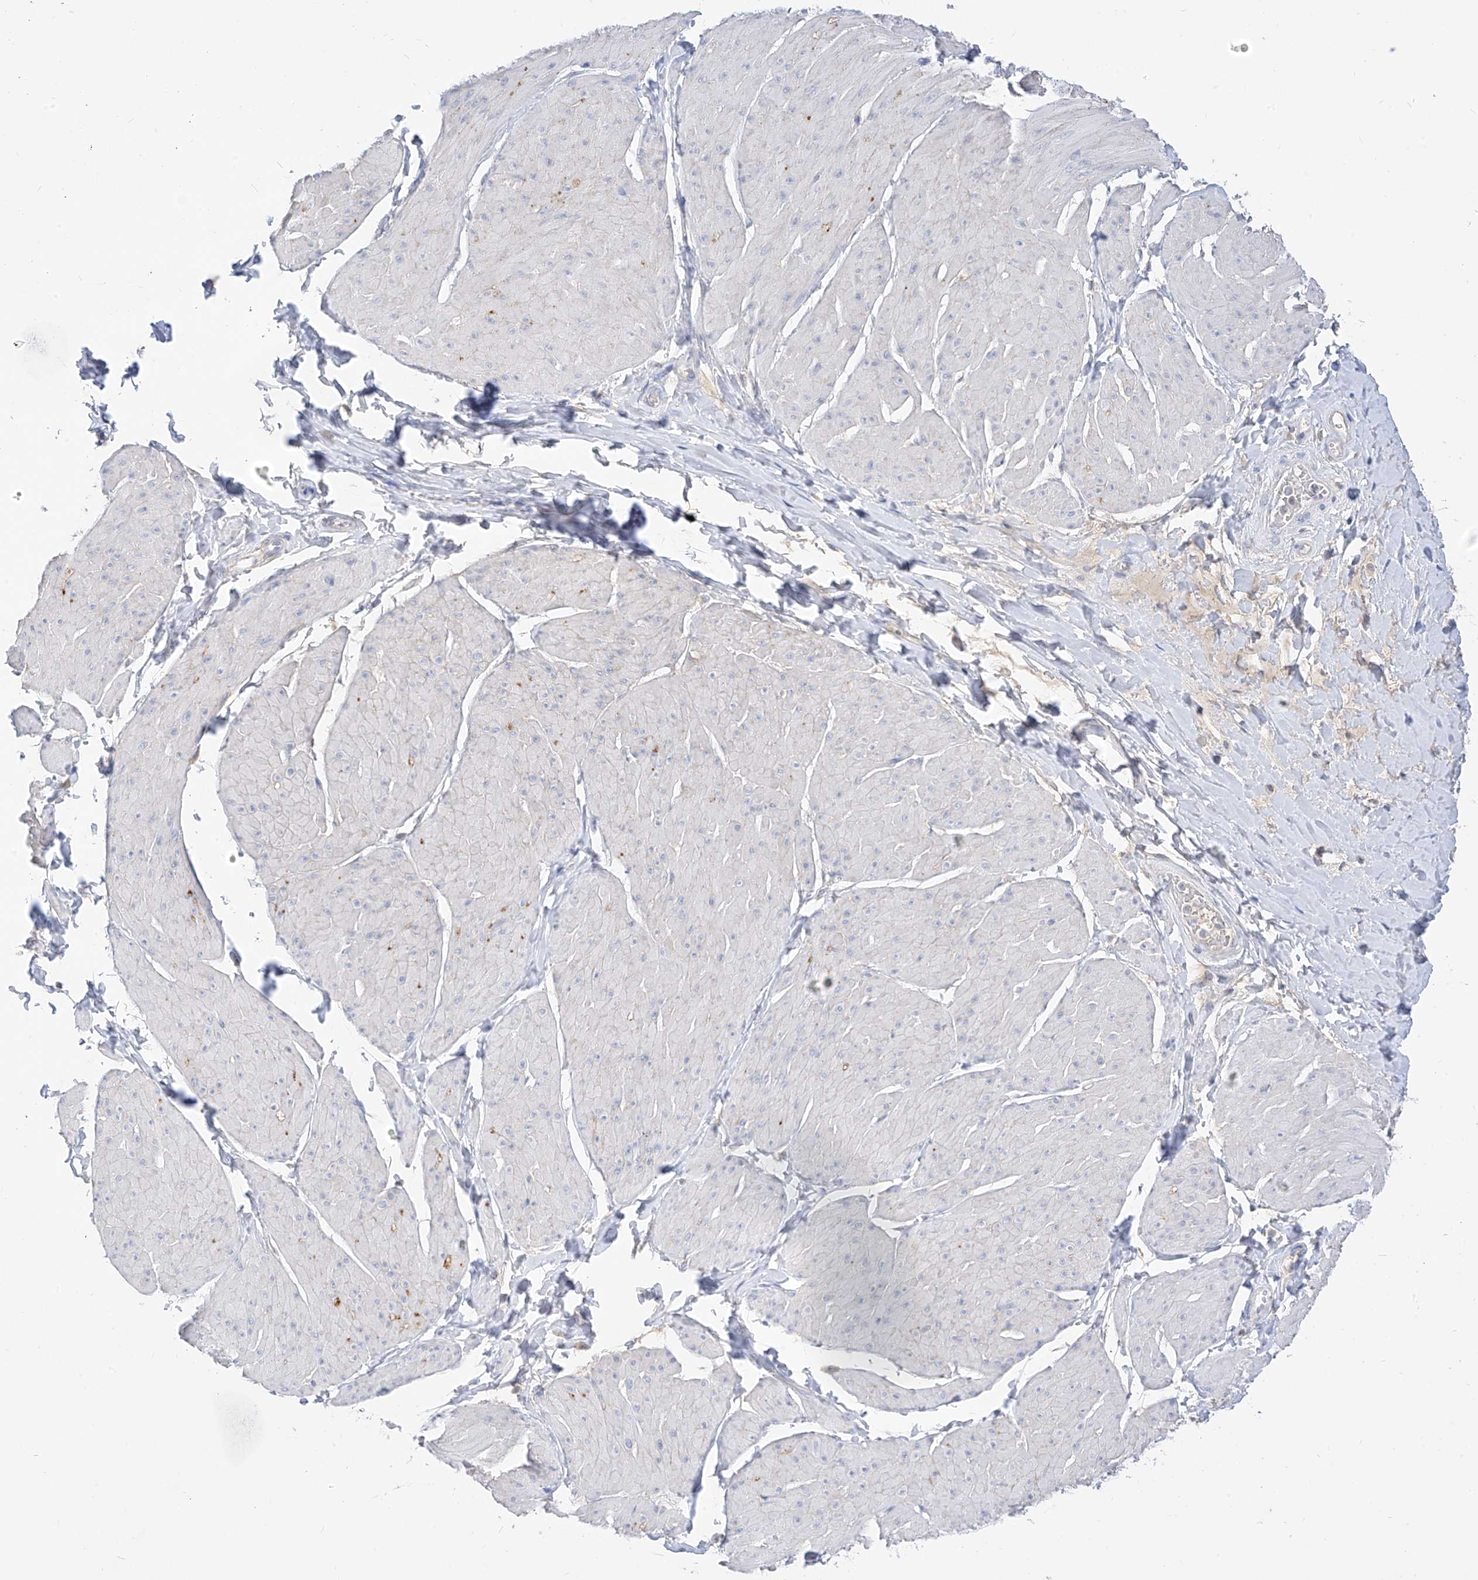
{"staining": {"intensity": "negative", "quantity": "none", "location": "none"}, "tissue": "smooth muscle", "cell_type": "Smooth muscle cells", "image_type": "normal", "snomed": [{"axis": "morphology", "description": "Urothelial carcinoma, High grade"}, {"axis": "topography", "description": "Urinary bladder"}], "caption": "An immunohistochemistry image of normal smooth muscle is shown. There is no staining in smooth muscle cells of smooth muscle.", "gene": "RASA2", "patient": {"sex": "male", "age": 46}}